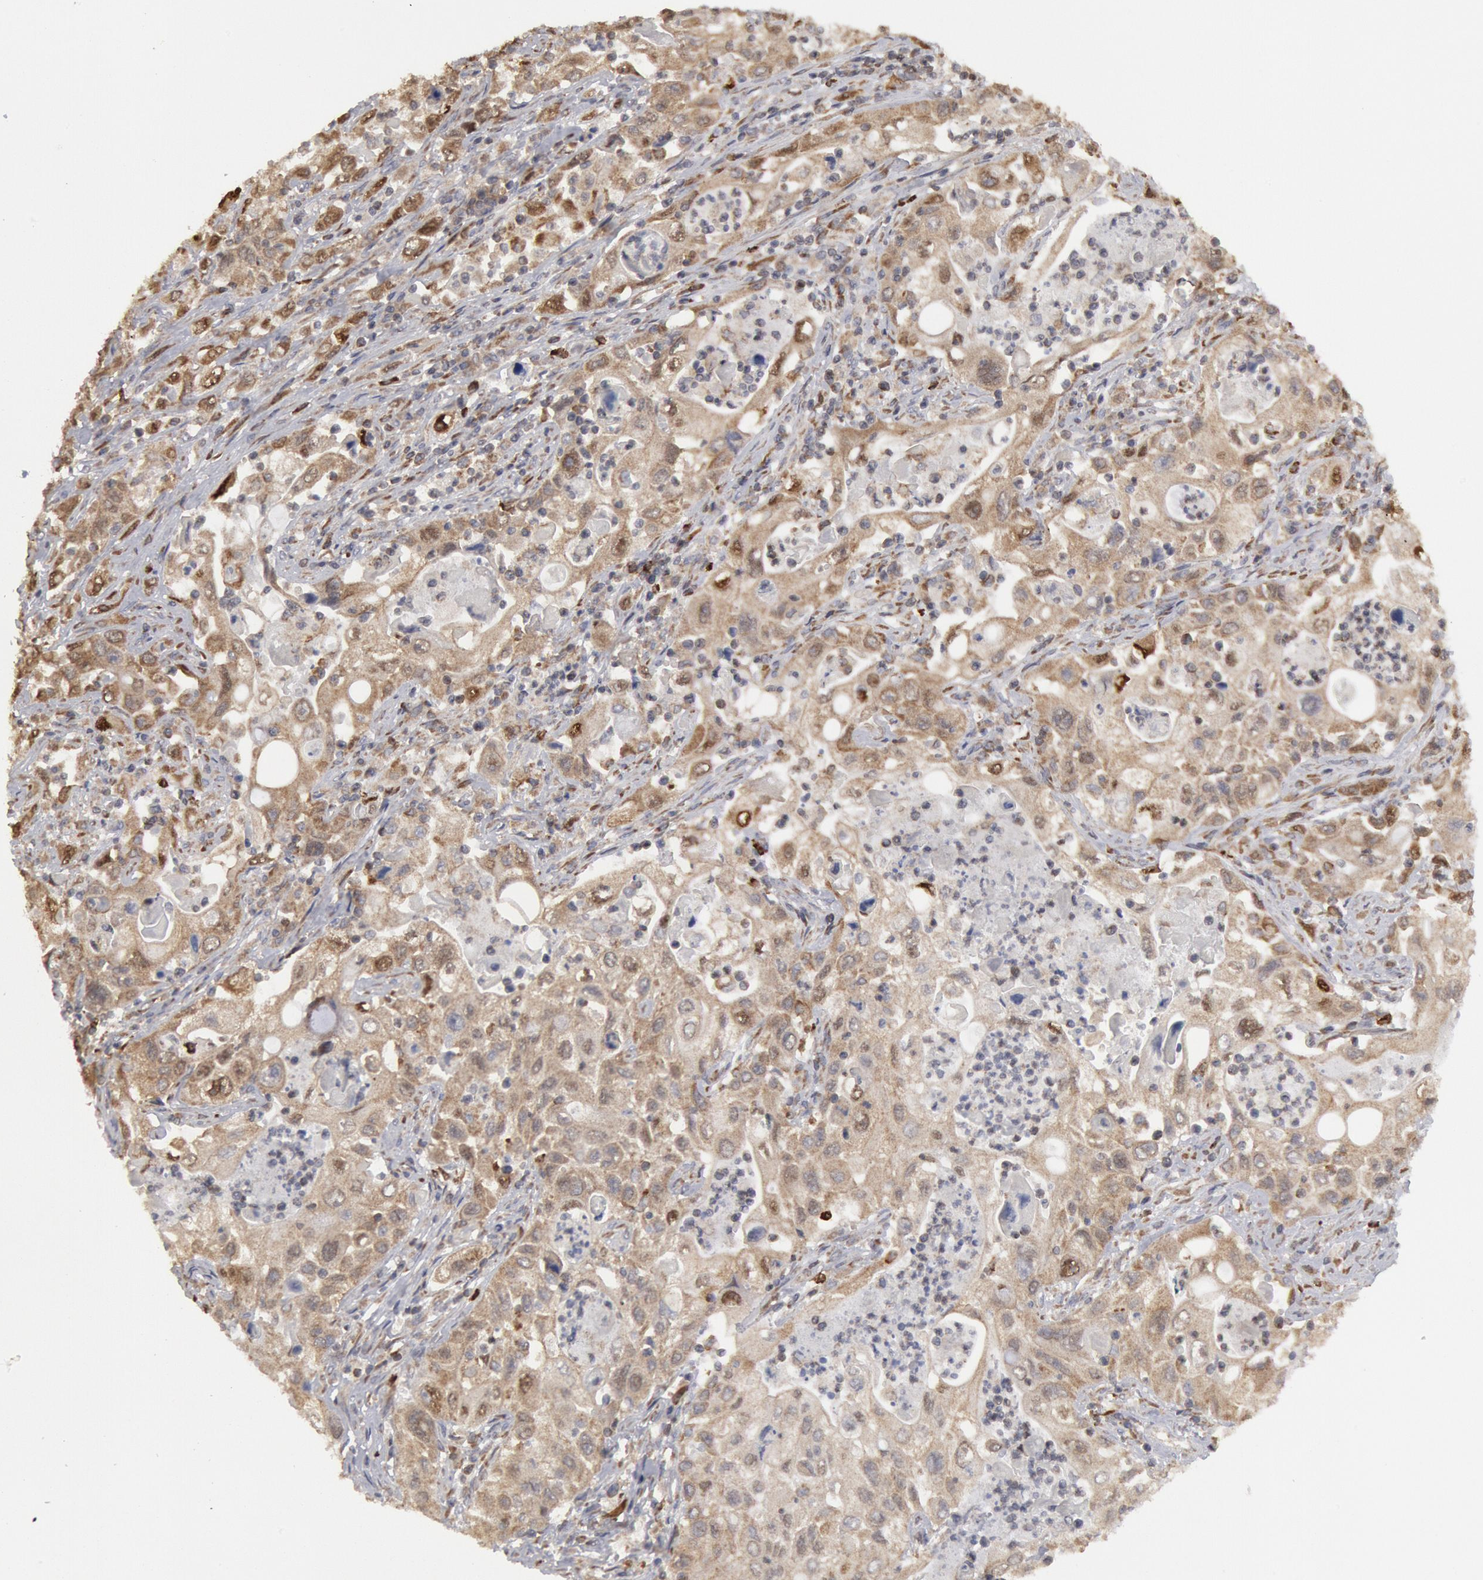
{"staining": {"intensity": "moderate", "quantity": ">75%", "location": "cytoplasmic/membranous"}, "tissue": "pancreatic cancer", "cell_type": "Tumor cells", "image_type": "cancer", "snomed": [{"axis": "morphology", "description": "Adenocarcinoma, NOS"}, {"axis": "topography", "description": "Pancreas"}], "caption": "This is a histology image of IHC staining of pancreatic cancer, which shows moderate staining in the cytoplasmic/membranous of tumor cells.", "gene": "OSBPL8", "patient": {"sex": "male", "age": 70}}